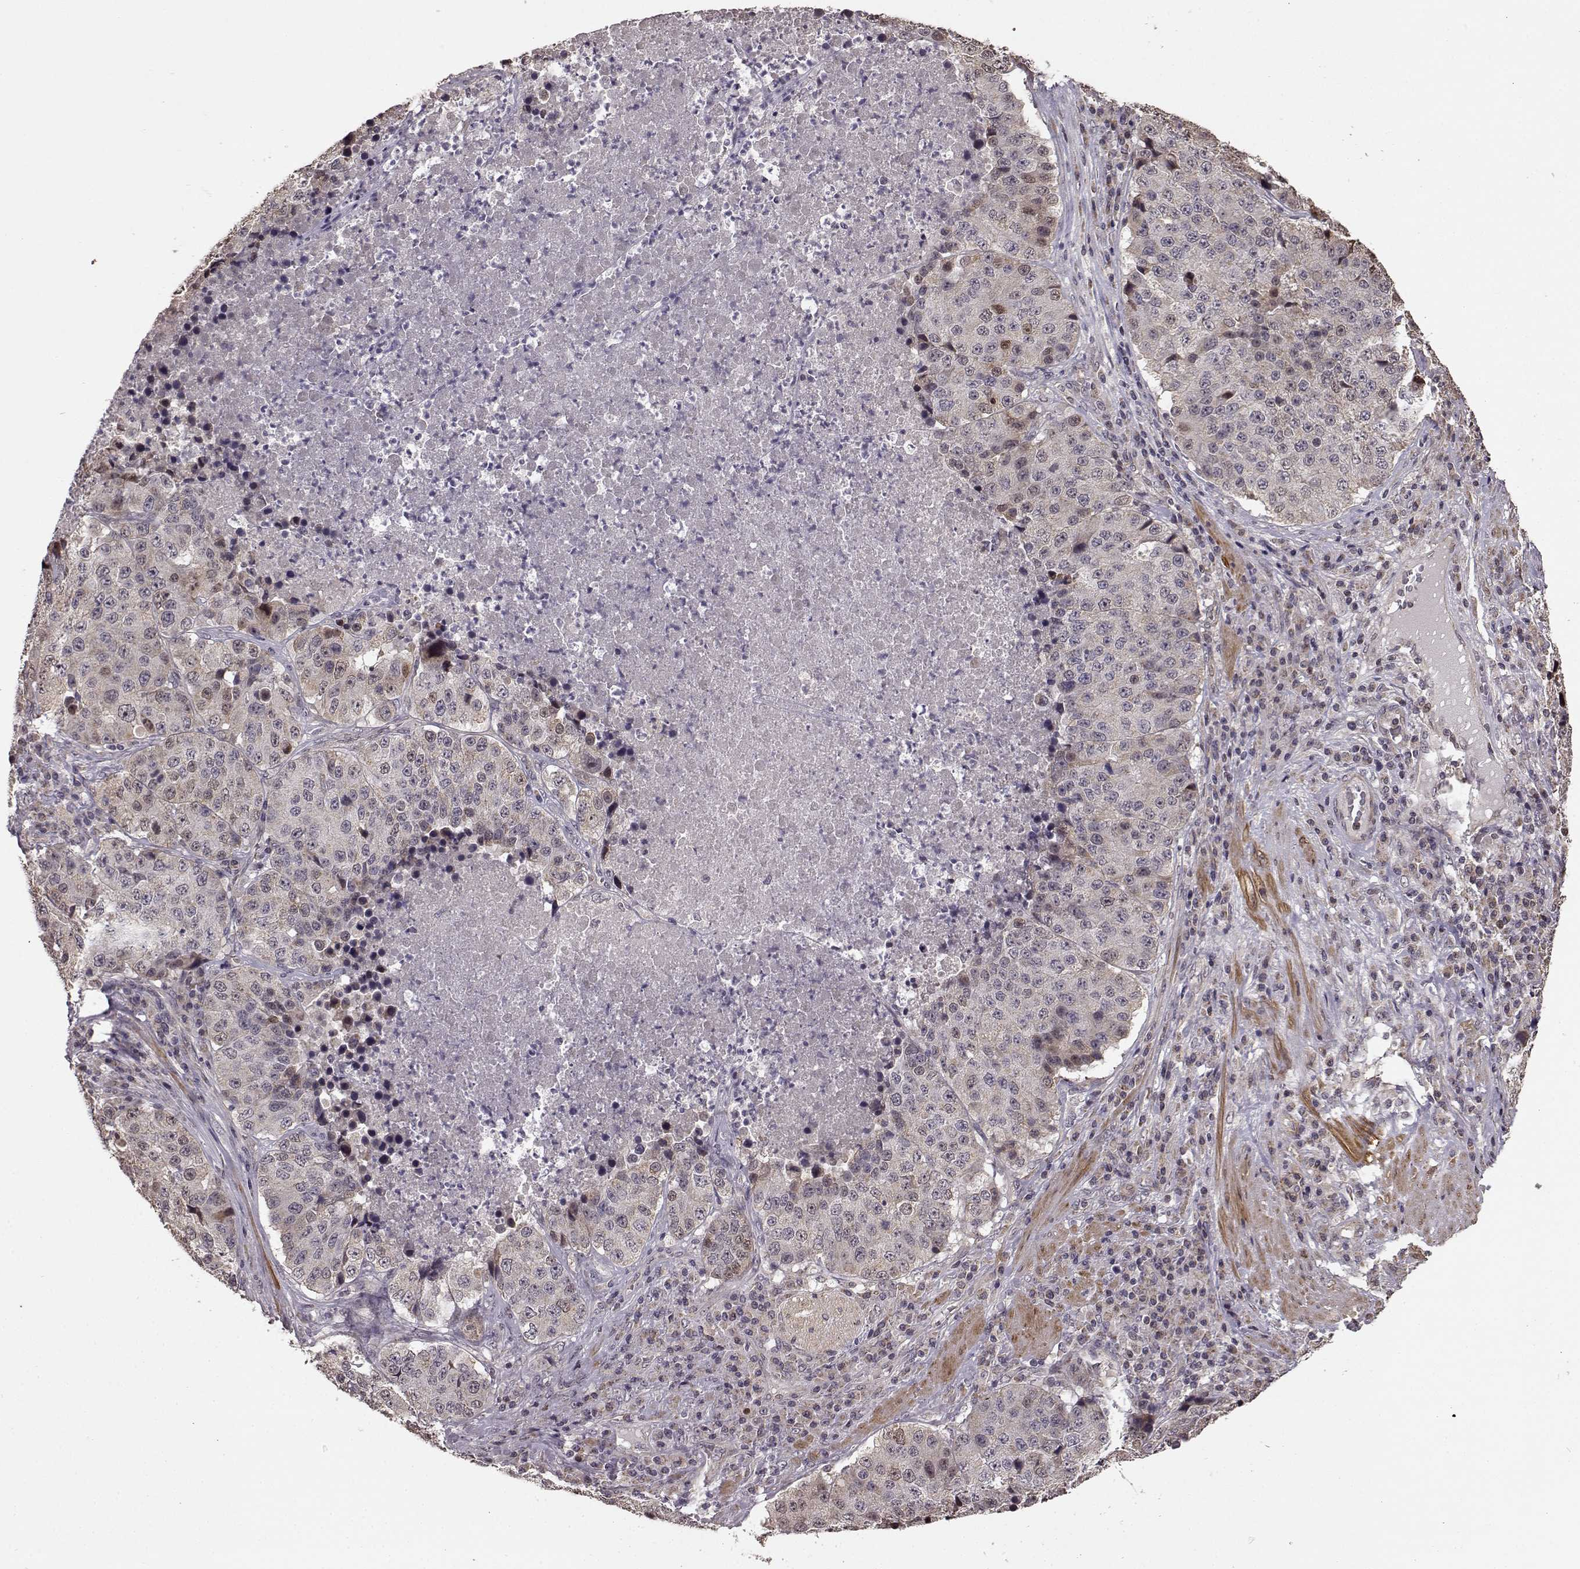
{"staining": {"intensity": "weak", "quantity": "<25%", "location": "nuclear"}, "tissue": "stomach cancer", "cell_type": "Tumor cells", "image_type": "cancer", "snomed": [{"axis": "morphology", "description": "Adenocarcinoma, NOS"}, {"axis": "topography", "description": "Stomach"}], "caption": "Tumor cells show no significant protein positivity in adenocarcinoma (stomach). (Immunohistochemistry (ihc), brightfield microscopy, high magnification).", "gene": "BACH2", "patient": {"sex": "male", "age": 71}}